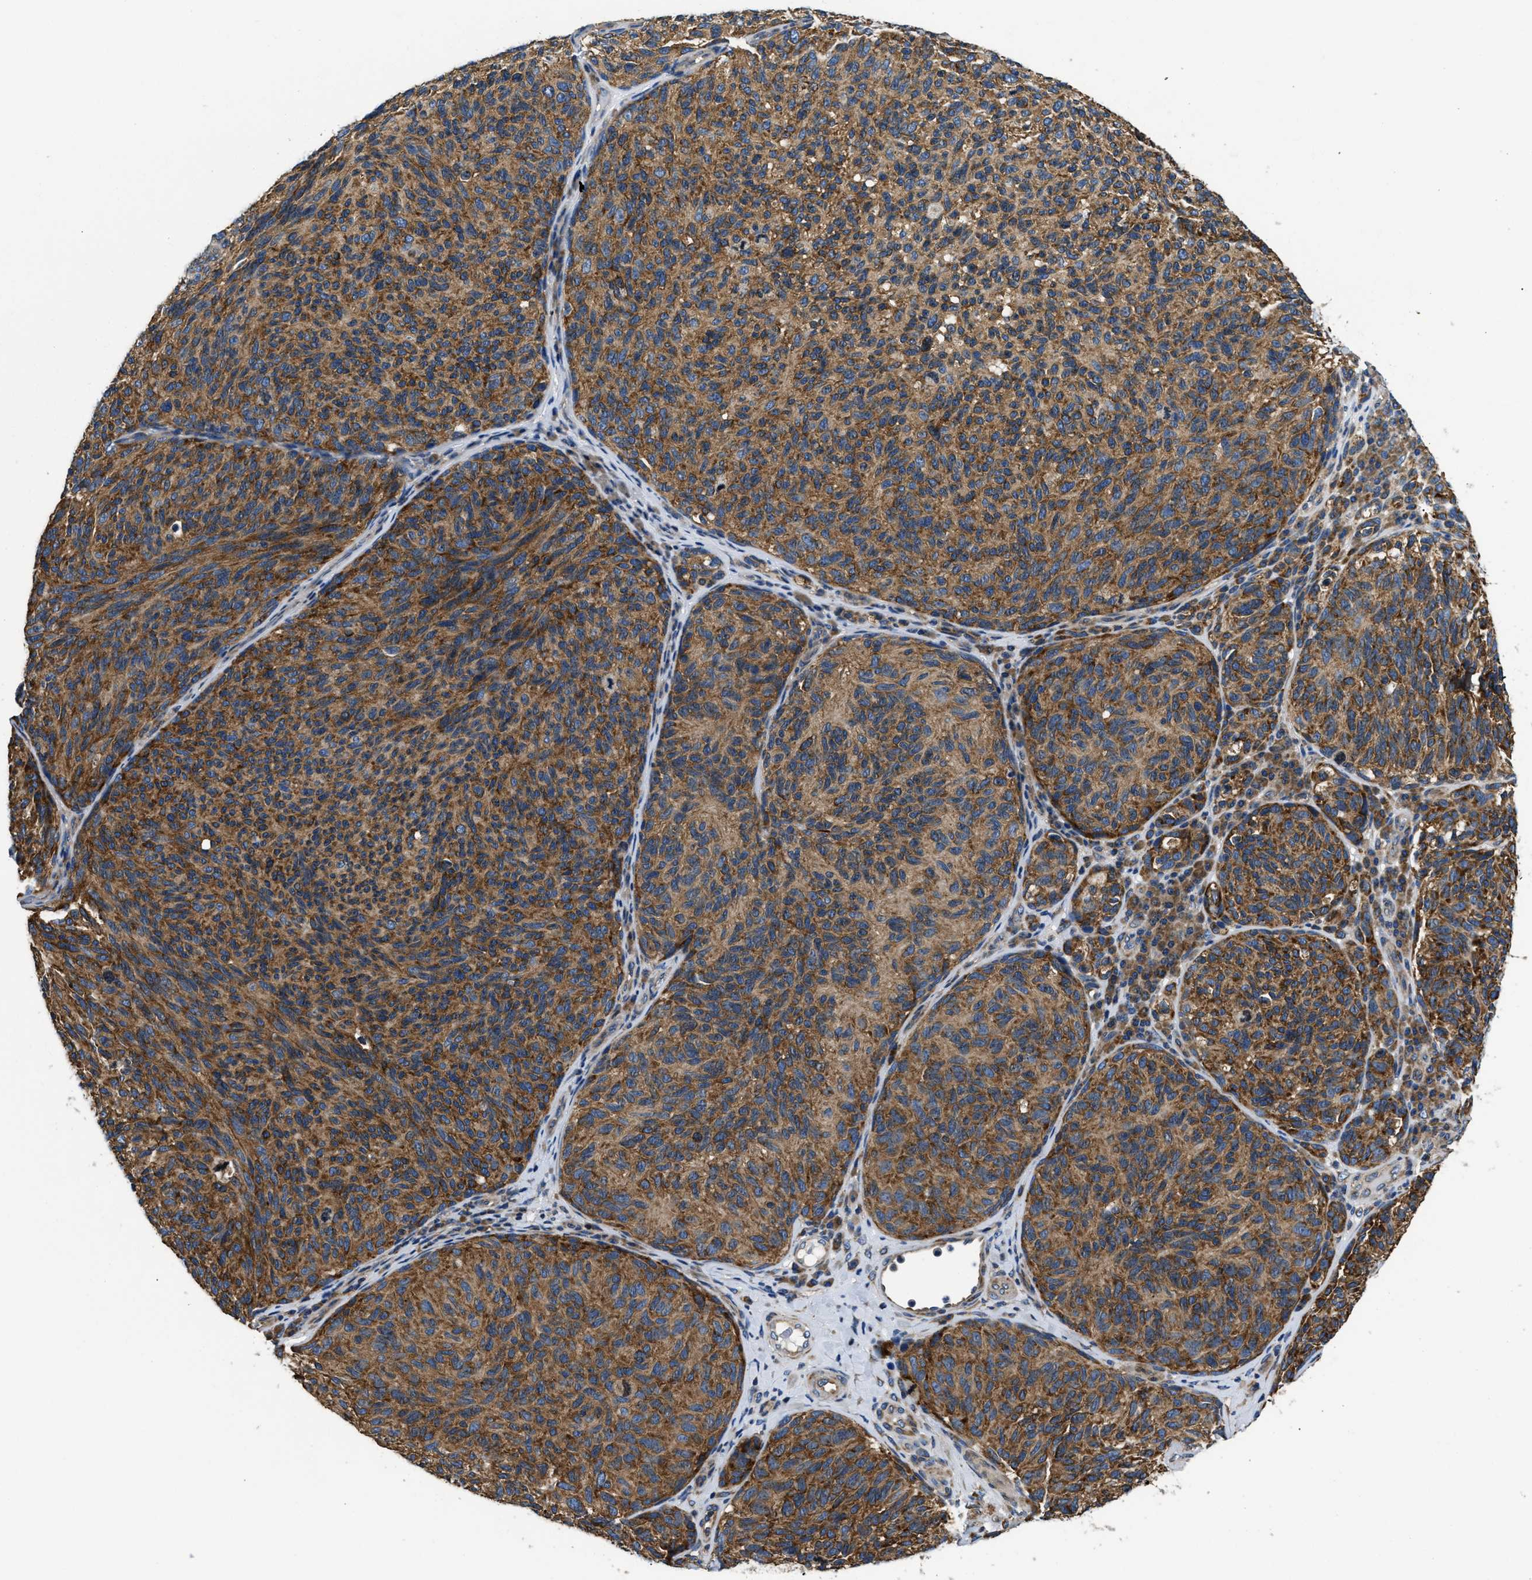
{"staining": {"intensity": "strong", "quantity": ">75%", "location": "cytoplasmic/membranous"}, "tissue": "melanoma", "cell_type": "Tumor cells", "image_type": "cancer", "snomed": [{"axis": "morphology", "description": "Malignant melanoma, NOS"}, {"axis": "topography", "description": "Skin"}], "caption": "Tumor cells display strong cytoplasmic/membranous expression in about >75% of cells in melanoma. (DAB IHC, brown staining for protein, blue staining for nuclei).", "gene": "ABCF1", "patient": {"sex": "female", "age": 73}}